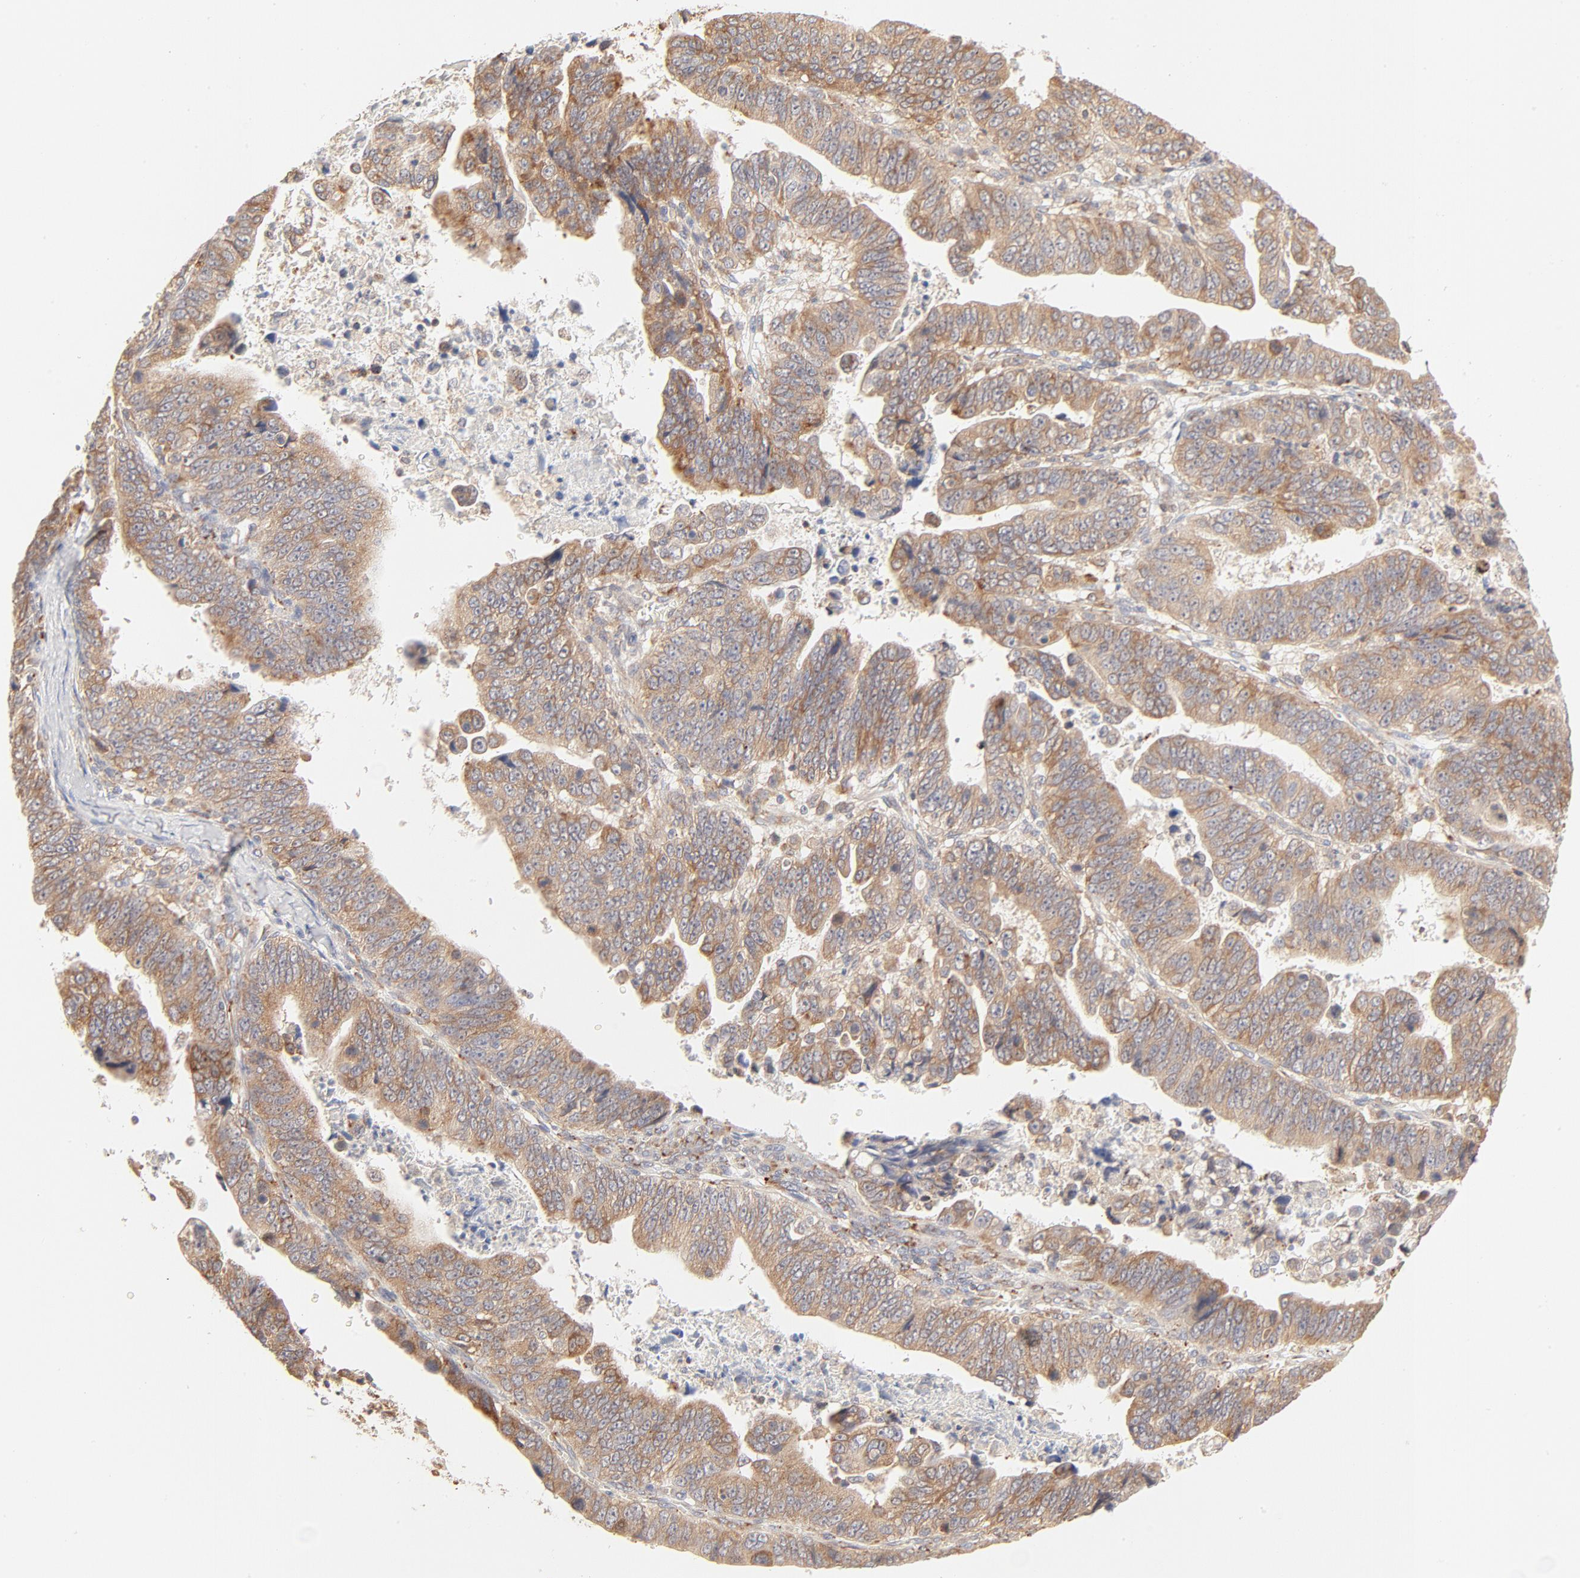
{"staining": {"intensity": "moderate", "quantity": ">75%", "location": "cytoplasmic/membranous"}, "tissue": "stomach cancer", "cell_type": "Tumor cells", "image_type": "cancer", "snomed": [{"axis": "morphology", "description": "Adenocarcinoma, NOS"}, {"axis": "topography", "description": "Stomach, upper"}], "caption": "Immunohistochemistry (DAB) staining of human stomach cancer (adenocarcinoma) displays moderate cytoplasmic/membranous protein staining in approximately >75% of tumor cells.", "gene": "PARP12", "patient": {"sex": "female", "age": 50}}